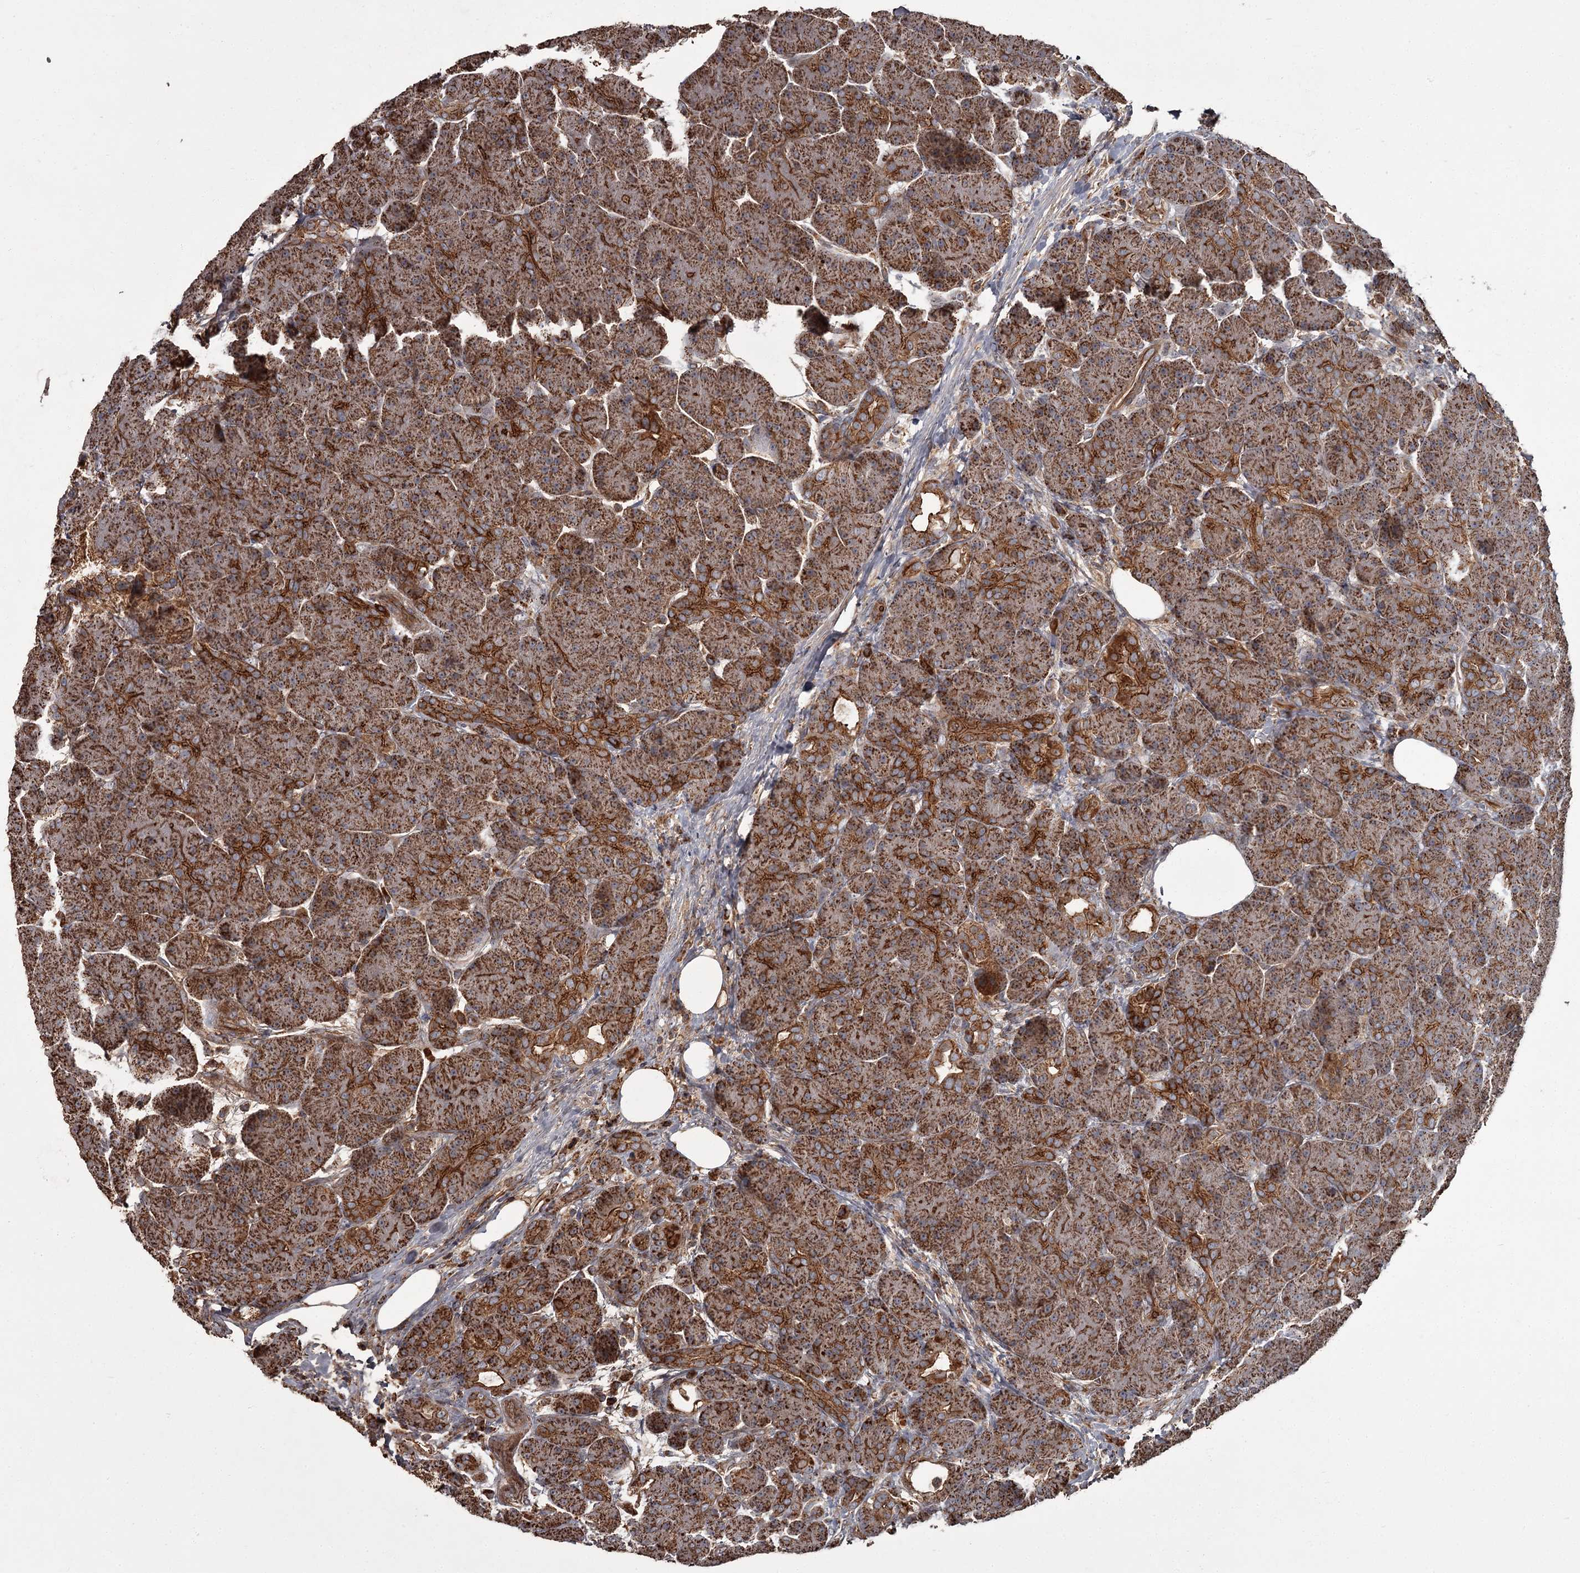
{"staining": {"intensity": "strong", "quantity": ">75%", "location": "cytoplasmic/membranous"}, "tissue": "pancreas", "cell_type": "Exocrine glandular cells", "image_type": "normal", "snomed": [{"axis": "morphology", "description": "Normal tissue, NOS"}, {"axis": "topography", "description": "Pancreas"}], "caption": "DAB (3,3'-diaminobenzidine) immunohistochemical staining of normal pancreas exhibits strong cytoplasmic/membranous protein staining in about >75% of exocrine glandular cells.", "gene": "THAP9", "patient": {"sex": "male", "age": 63}}